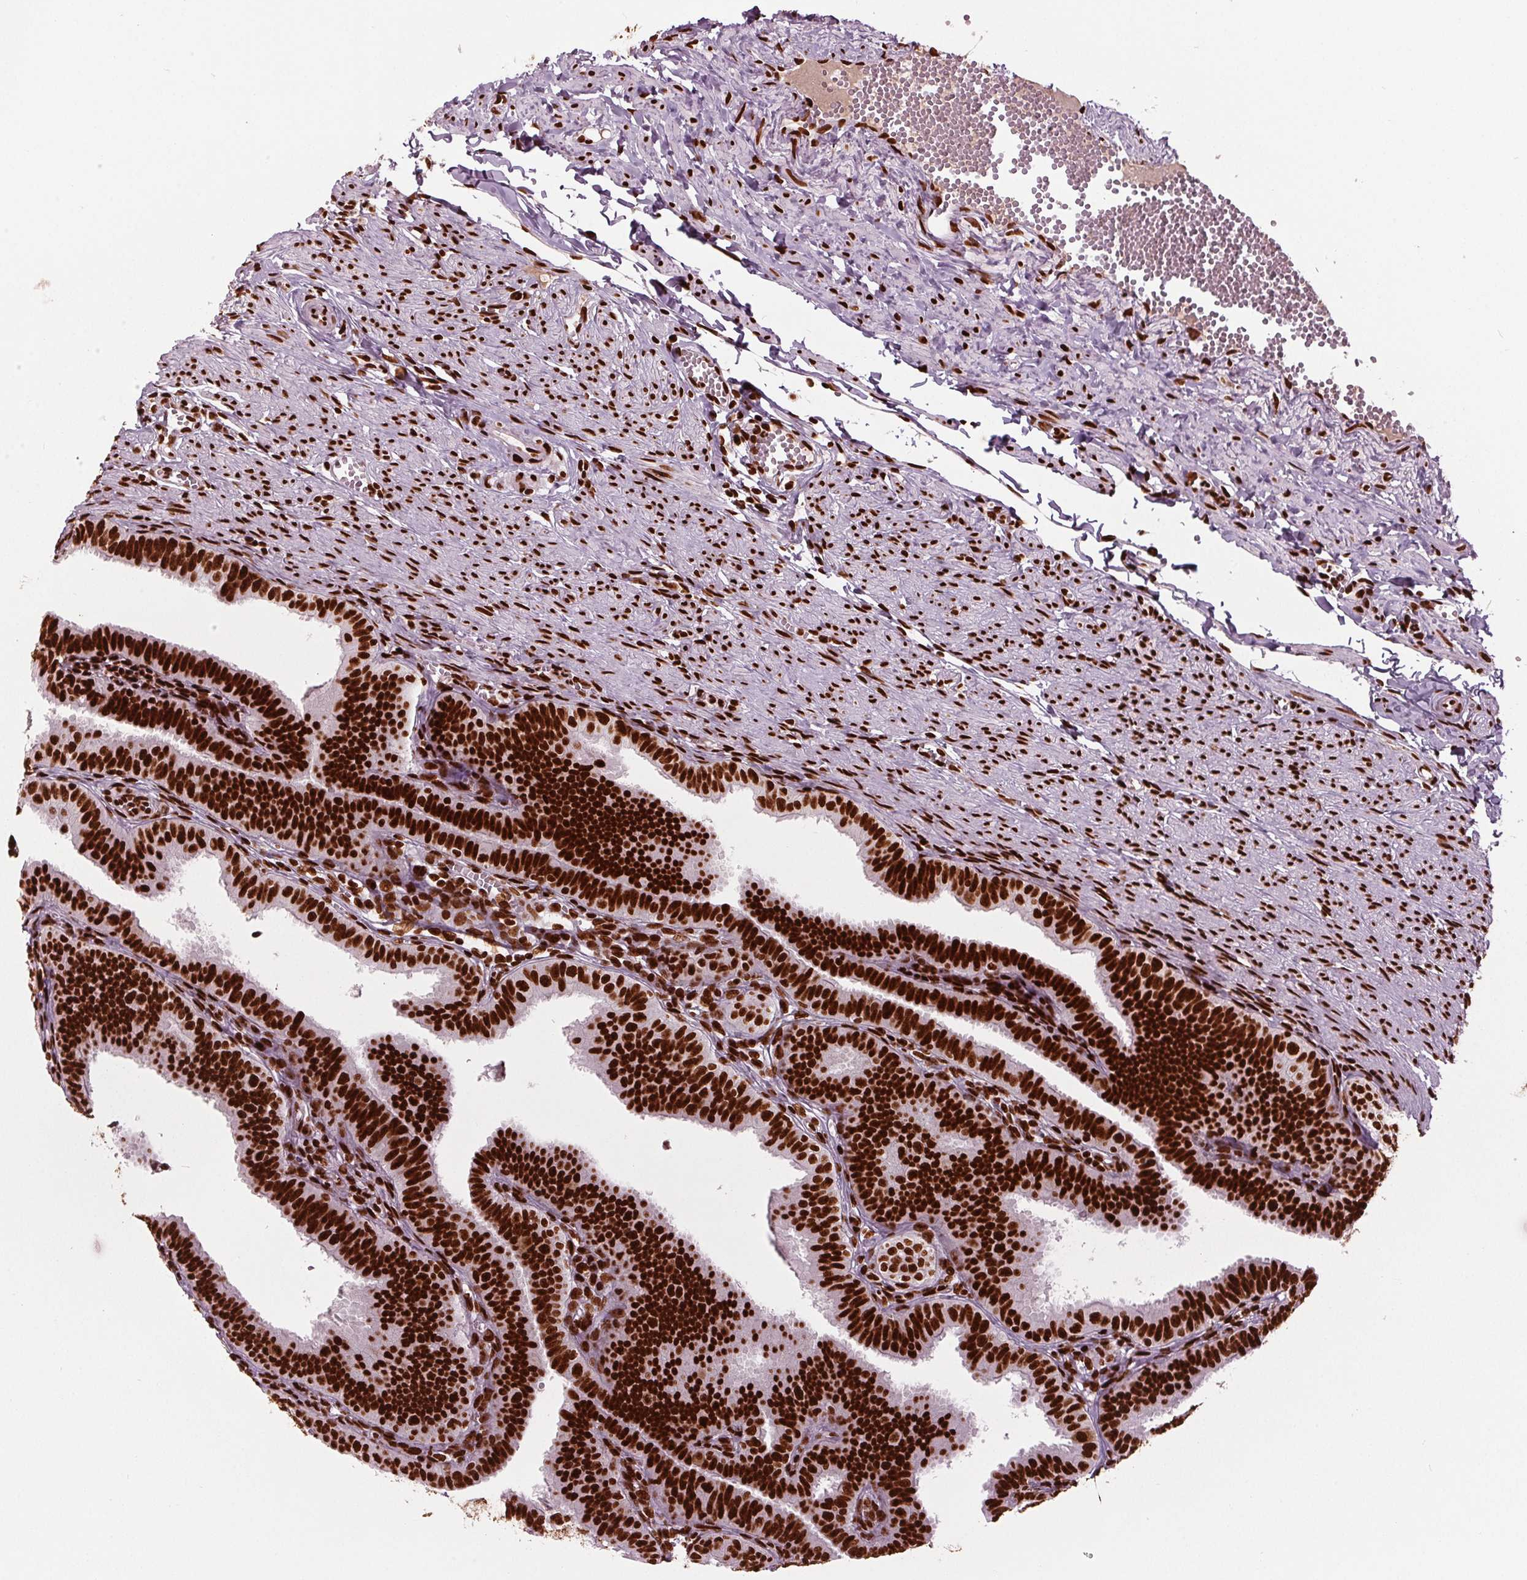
{"staining": {"intensity": "strong", "quantity": ">75%", "location": "nuclear"}, "tissue": "fallopian tube", "cell_type": "Glandular cells", "image_type": "normal", "snomed": [{"axis": "morphology", "description": "Normal tissue, NOS"}, {"axis": "topography", "description": "Fallopian tube"}], "caption": "Benign fallopian tube reveals strong nuclear expression in about >75% of glandular cells, visualized by immunohistochemistry. (IHC, brightfield microscopy, high magnification).", "gene": "BRD4", "patient": {"sex": "female", "age": 25}}